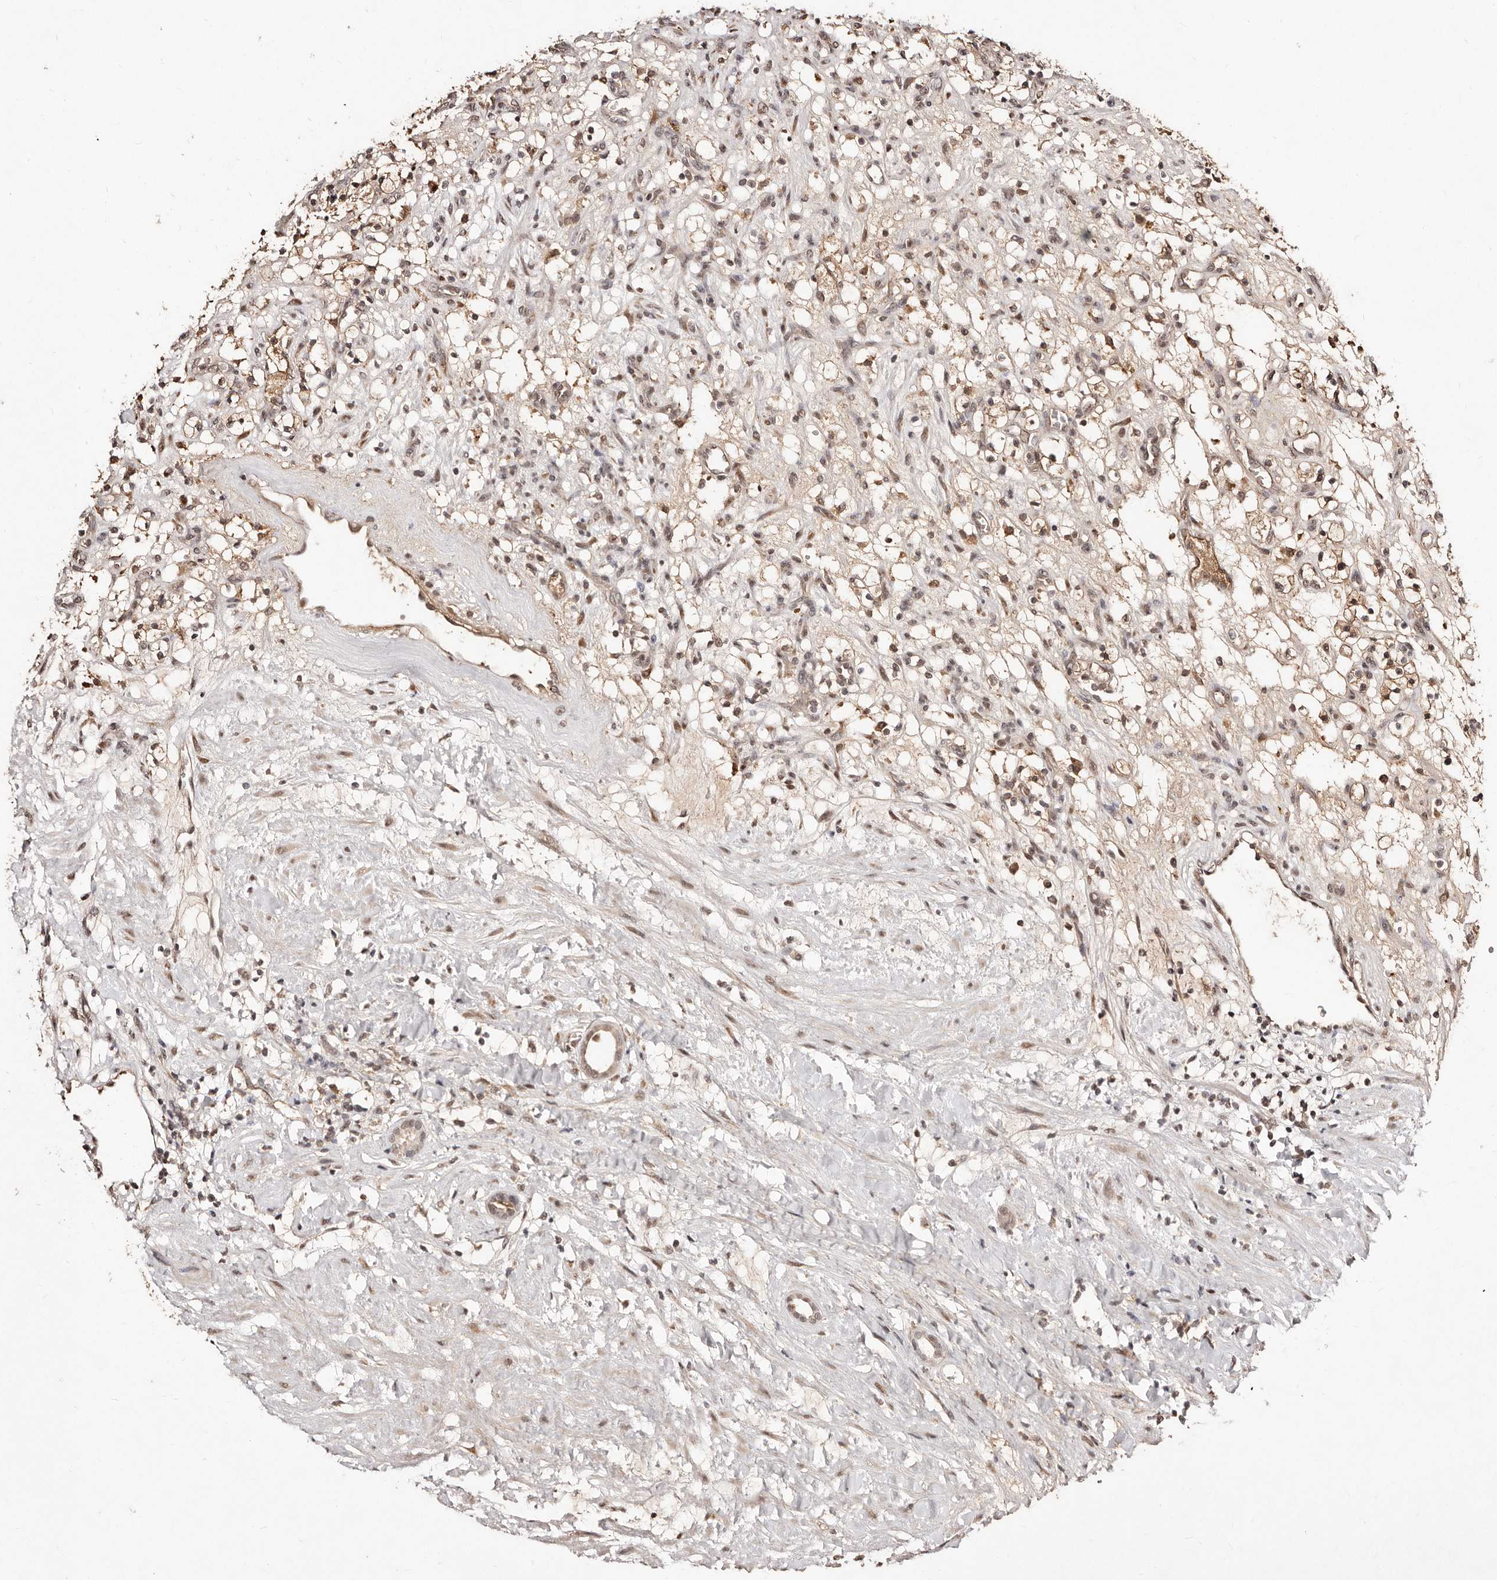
{"staining": {"intensity": "moderate", "quantity": ">75%", "location": "cytoplasmic/membranous,nuclear"}, "tissue": "renal cancer", "cell_type": "Tumor cells", "image_type": "cancer", "snomed": [{"axis": "morphology", "description": "Adenocarcinoma, NOS"}, {"axis": "topography", "description": "Kidney"}], "caption": "Human renal cancer (adenocarcinoma) stained with a brown dye shows moderate cytoplasmic/membranous and nuclear positive staining in about >75% of tumor cells.", "gene": "BICRAL", "patient": {"sex": "female", "age": 57}}